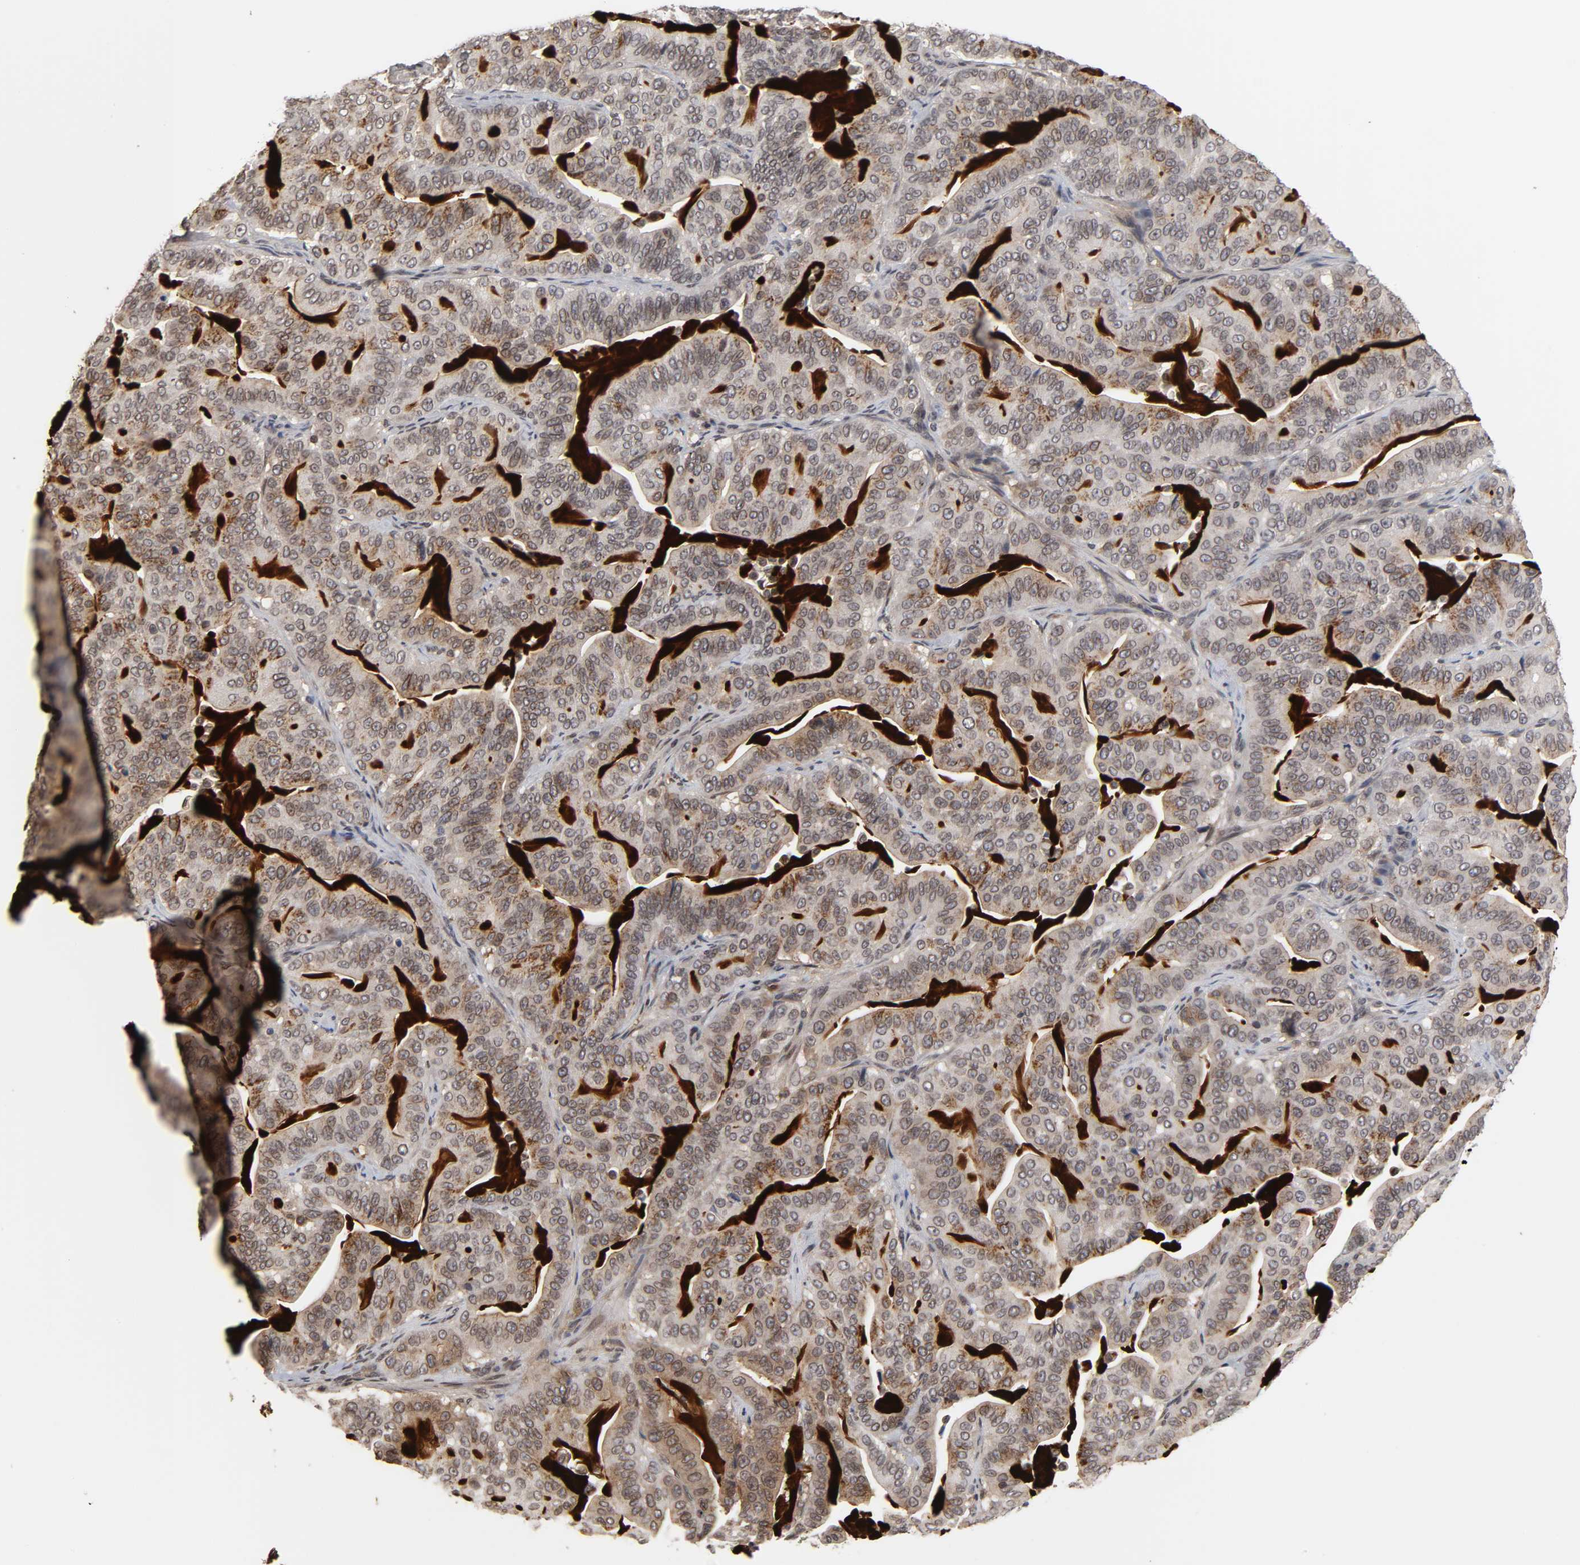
{"staining": {"intensity": "moderate", "quantity": ">75%", "location": "cytoplasmic/membranous,nuclear"}, "tissue": "pancreatic cancer", "cell_type": "Tumor cells", "image_type": "cancer", "snomed": [{"axis": "morphology", "description": "Adenocarcinoma, NOS"}, {"axis": "topography", "description": "Pancreas"}], "caption": "Immunohistochemistry photomicrograph of adenocarcinoma (pancreatic) stained for a protein (brown), which demonstrates medium levels of moderate cytoplasmic/membranous and nuclear positivity in approximately >75% of tumor cells.", "gene": "CPN2", "patient": {"sex": "male", "age": 63}}